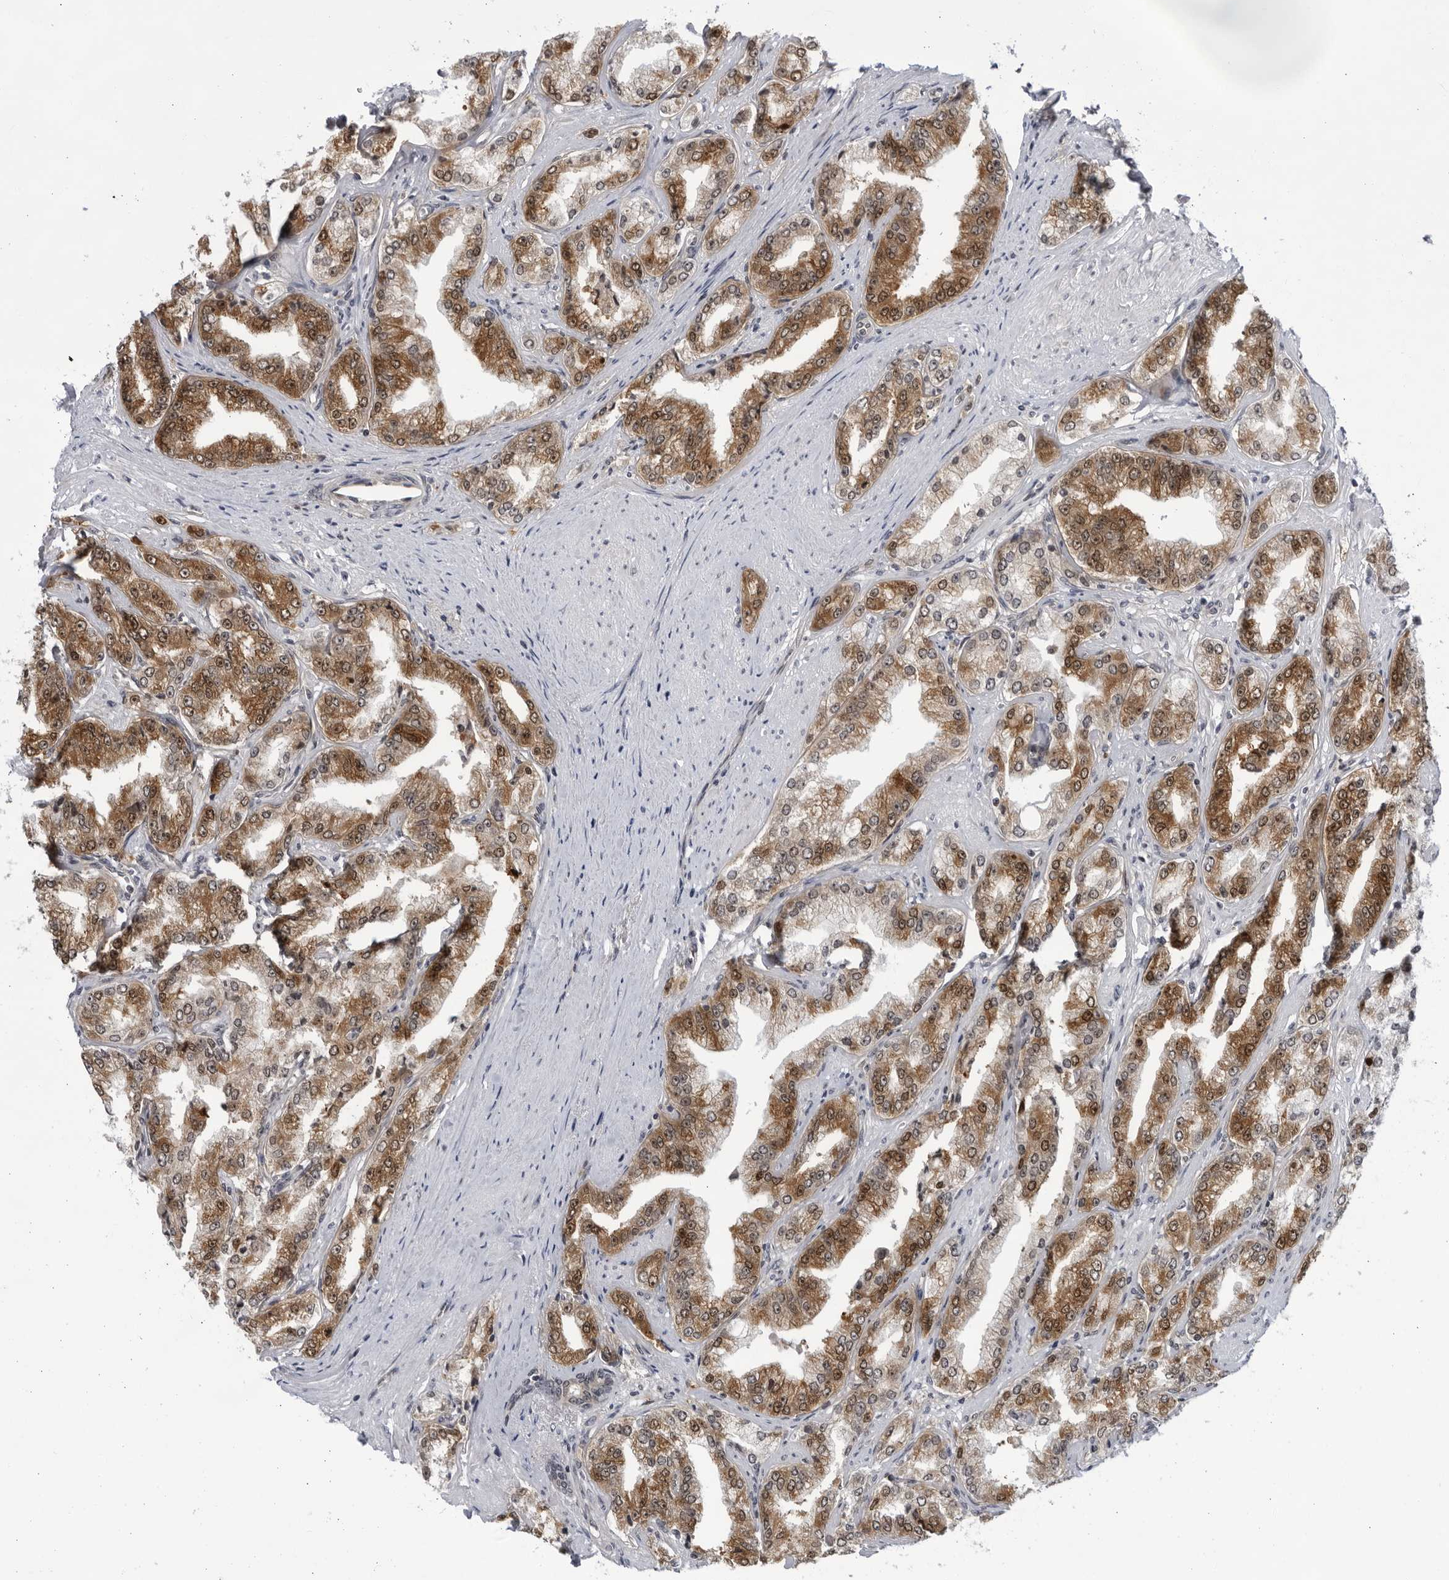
{"staining": {"intensity": "moderate", "quantity": ">75%", "location": "cytoplasmic/membranous,nuclear"}, "tissue": "prostate cancer", "cell_type": "Tumor cells", "image_type": "cancer", "snomed": [{"axis": "morphology", "description": "Adenocarcinoma, High grade"}, {"axis": "topography", "description": "Prostate"}], "caption": "Immunohistochemical staining of prostate cancer displays medium levels of moderate cytoplasmic/membranous and nuclear staining in approximately >75% of tumor cells.", "gene": "ITGB3BP", "patient": {"sex": "male", "age": 71}}